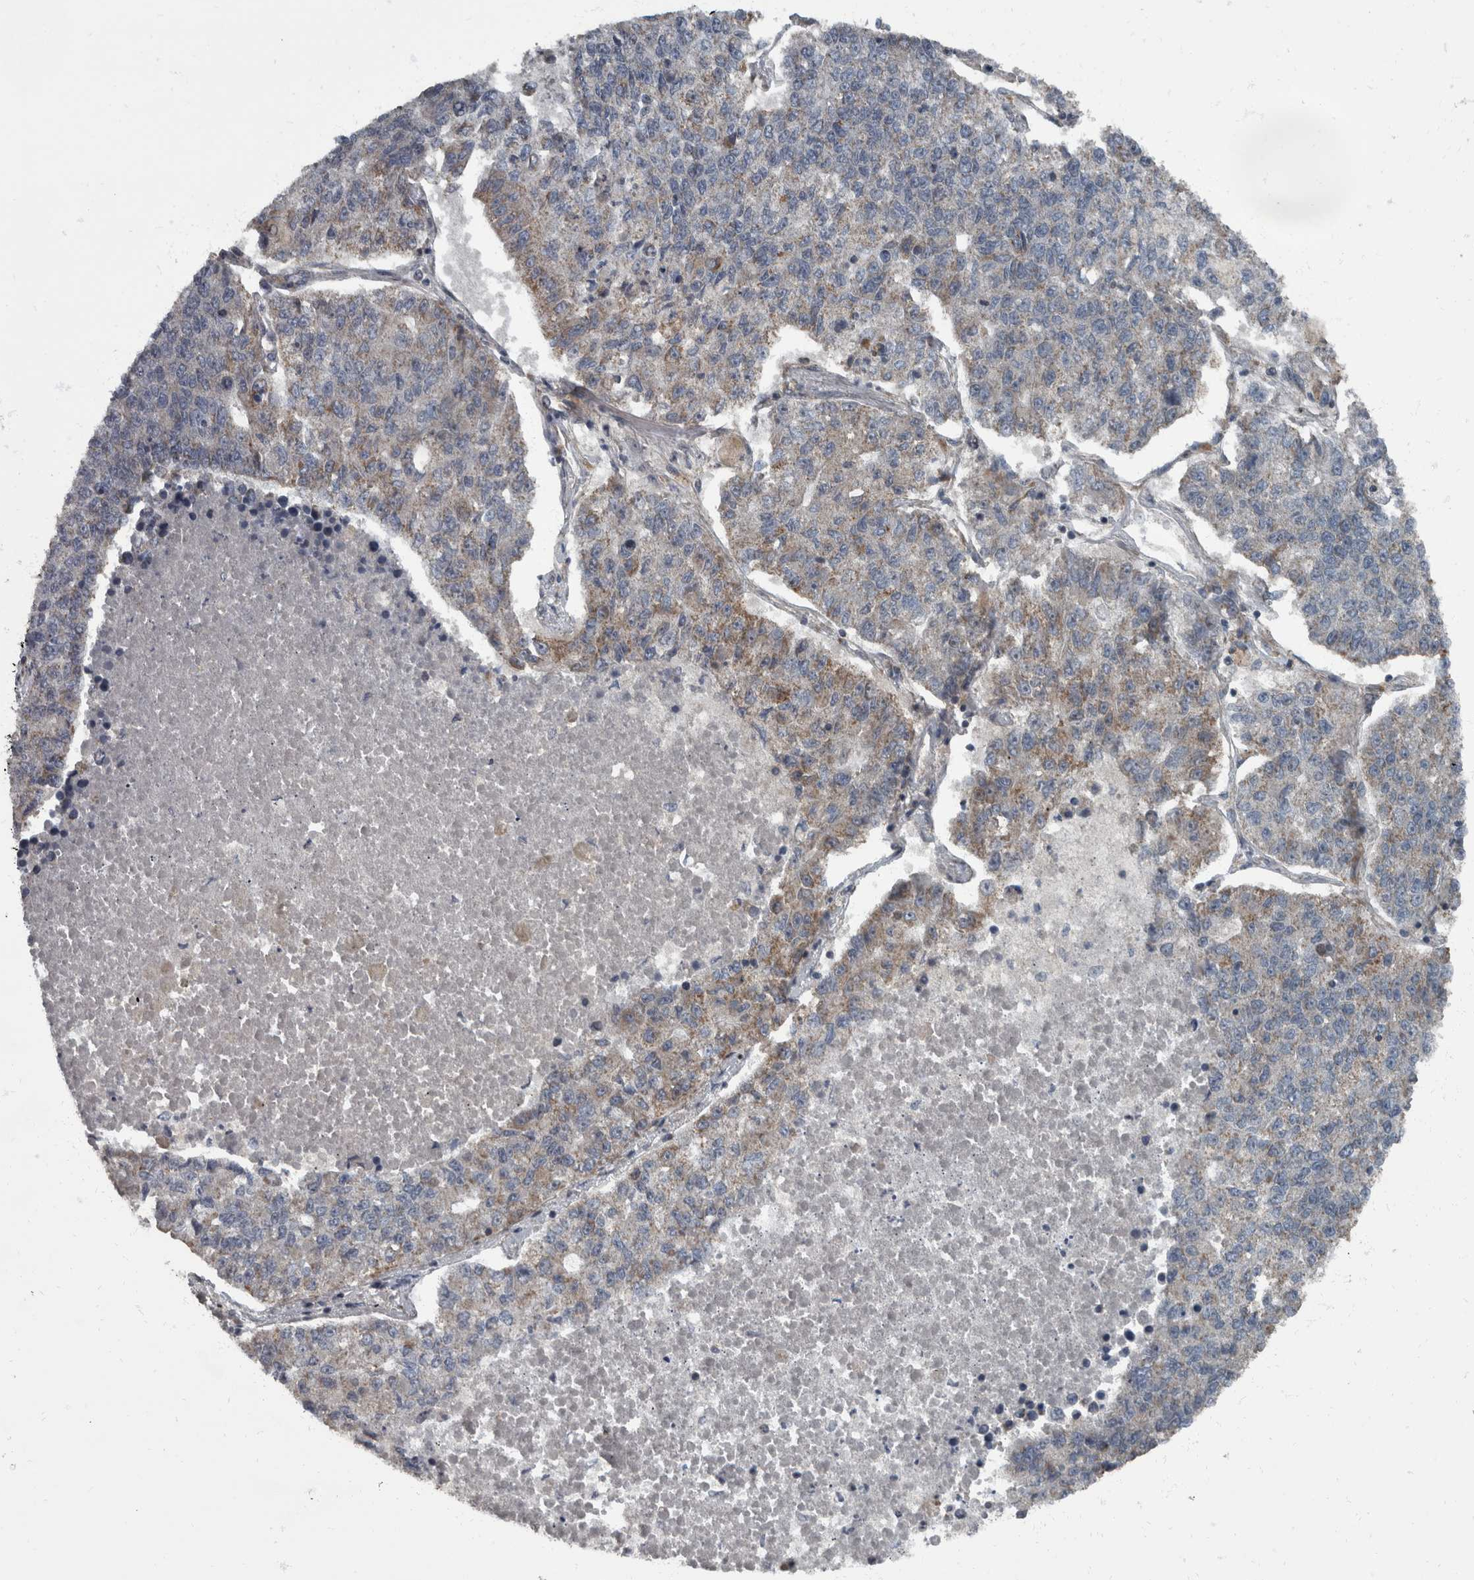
{"staining": {"intensity": "moderate", "quantity": "<25%", "location": "cytoplasmic/membranous"}, "tissue": "lung cancer", "cell_type": "Tumor cells", "image_type": "cancer", "snomed": [{"axis": "morphology", "description": "Adenocarcinoma, NOS"}, {"axis": "topography", "description": "Lung"}], "caption": "Moderate cytoplasmic/membranous expression for a protein is appreciated in approximately <25% of tumor cells of lung adenocarcinoma using immunohistochemistry.", "gene": "RABGGTB", "patient": {"sex": "male", "age": 49}}